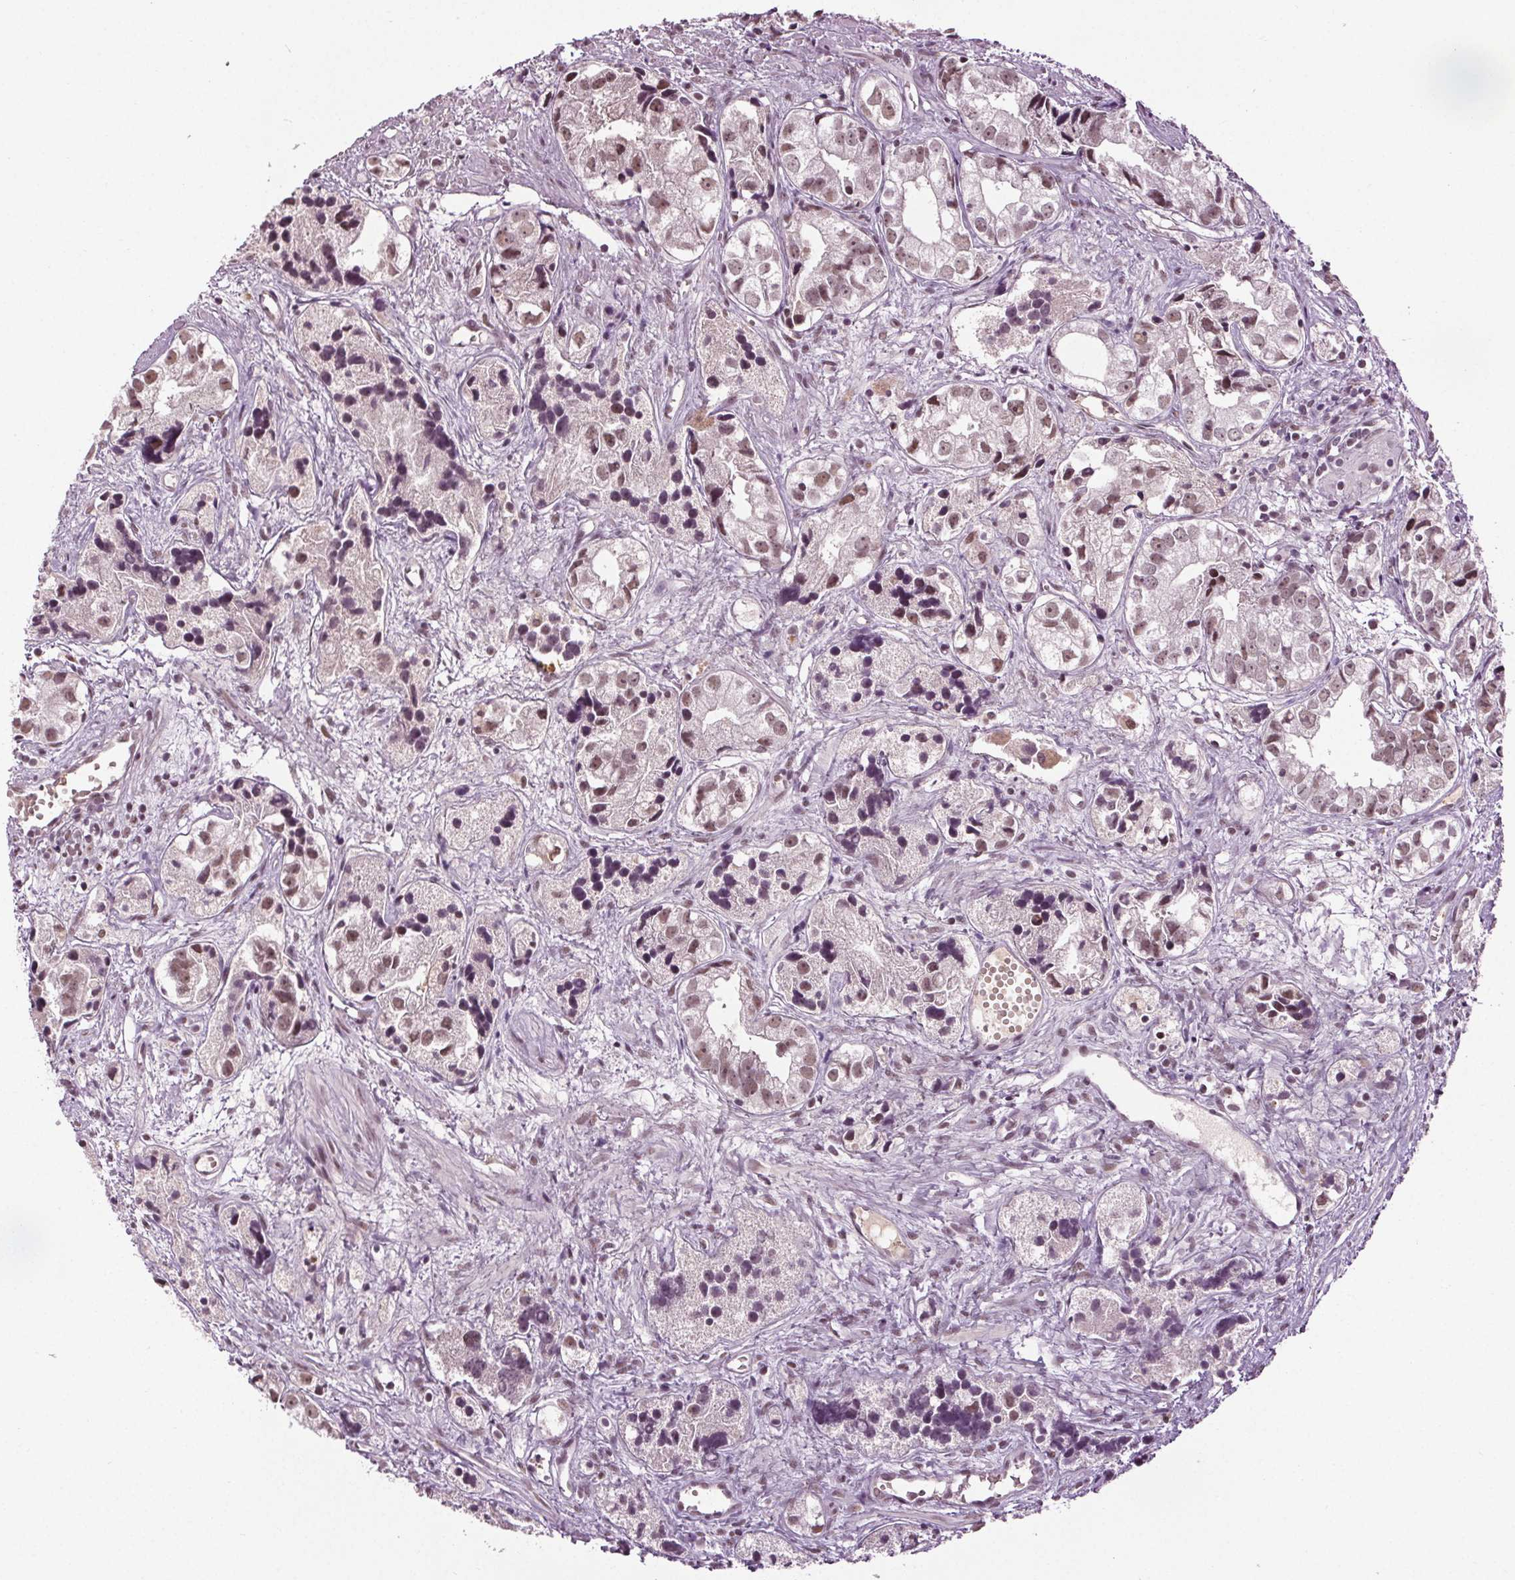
{"staining": {"intensity": "weak", "quantity": ">75%", "location": "nuclear"}, "tissue": "prostate cancer", "cell_type": "Tumor cells", "image_type": "cancer", "snomed": [{"axis": "morphology", "description": "Adenocarcinoma, High grade"}, {"axis": "topography", "description": "Prostate"}], "caption": "Prostate high-grade adenocarcinoma stained with immunohistochemistry (IHC) shows weak nuclear staining in about >75% of tumor cells.", "gene": "IWS1", "patient": {"sex": "male", "age": 68}}